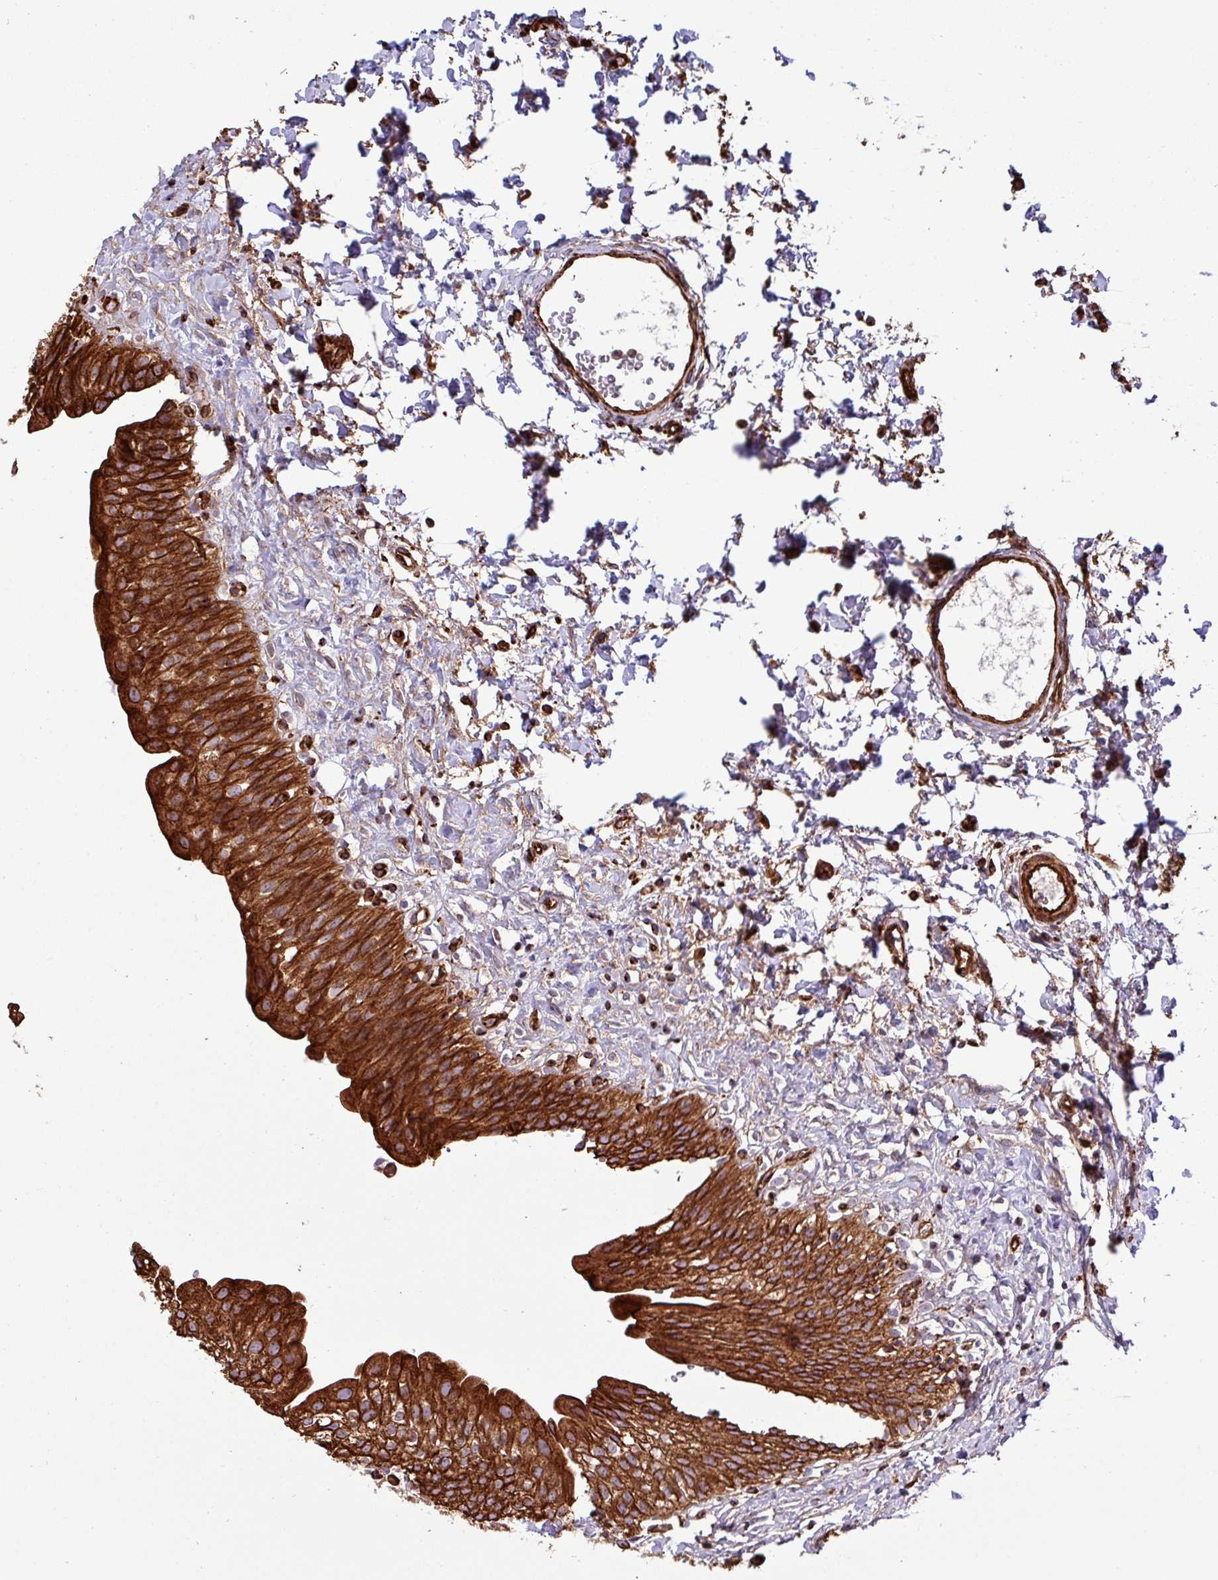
{"staining": {"intensity": "strong", "quantity": ">75%", "location": "cytoplasmic/membranous"}, "tissue": "urinary bladder", "cell_type": "Urothelial cells", "image_type": "normal", "snomed": [{"axis": "morphology", "description": "Normal tissue, NOS"}, {"axis": "topography", "description": "Urinary bladder"}], "caption": "A histopathology image of human urinary bladder stained for a protein displays strong cytoplasmic/membranous brown staining in urothelial cells. Using DAB (brown) and hematoxylin (blue) stains, captured at high magnification using brightfield microscopy.", "gene": "ZNF300", "patient": {"sex": "male", "age": 51}}